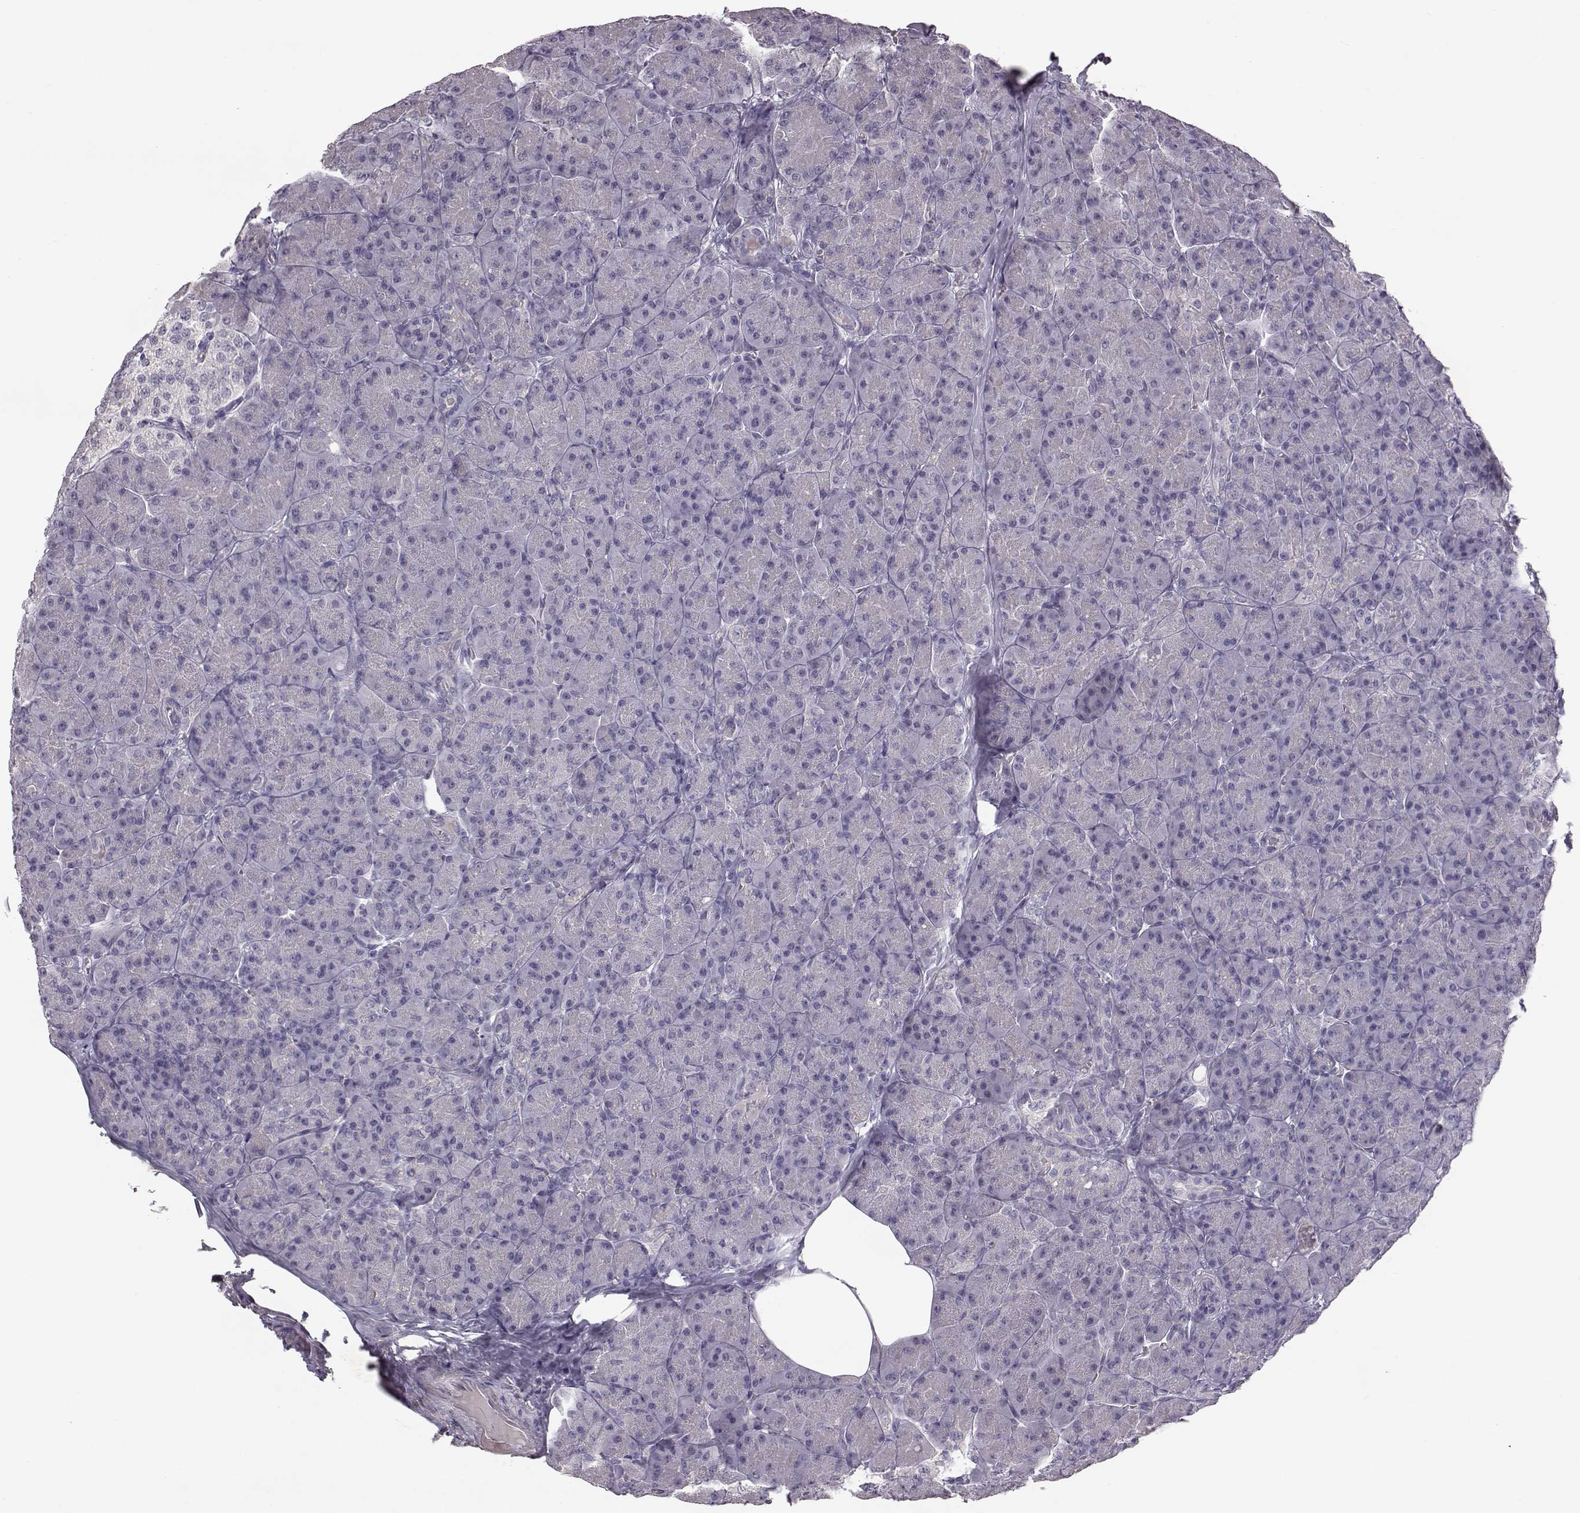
{"staining": {"intensity": "negative", "quantity": "none", "location": "none"}, "tissue": "pancreas", "cell_type": "Exocrine glandular cells", "image_type": "normal", "snomed": [{"axis": "morphology", "description": "Normal tissue, NOS"}, {"axis": "topography", "description": "Pancreas"}], "caption": "Protein analysis of benign pancreas reveals no significant expression in exocrine glandular cells.", "gene": "SPAG17", "patient": {"sex": "male", "age": 57}}